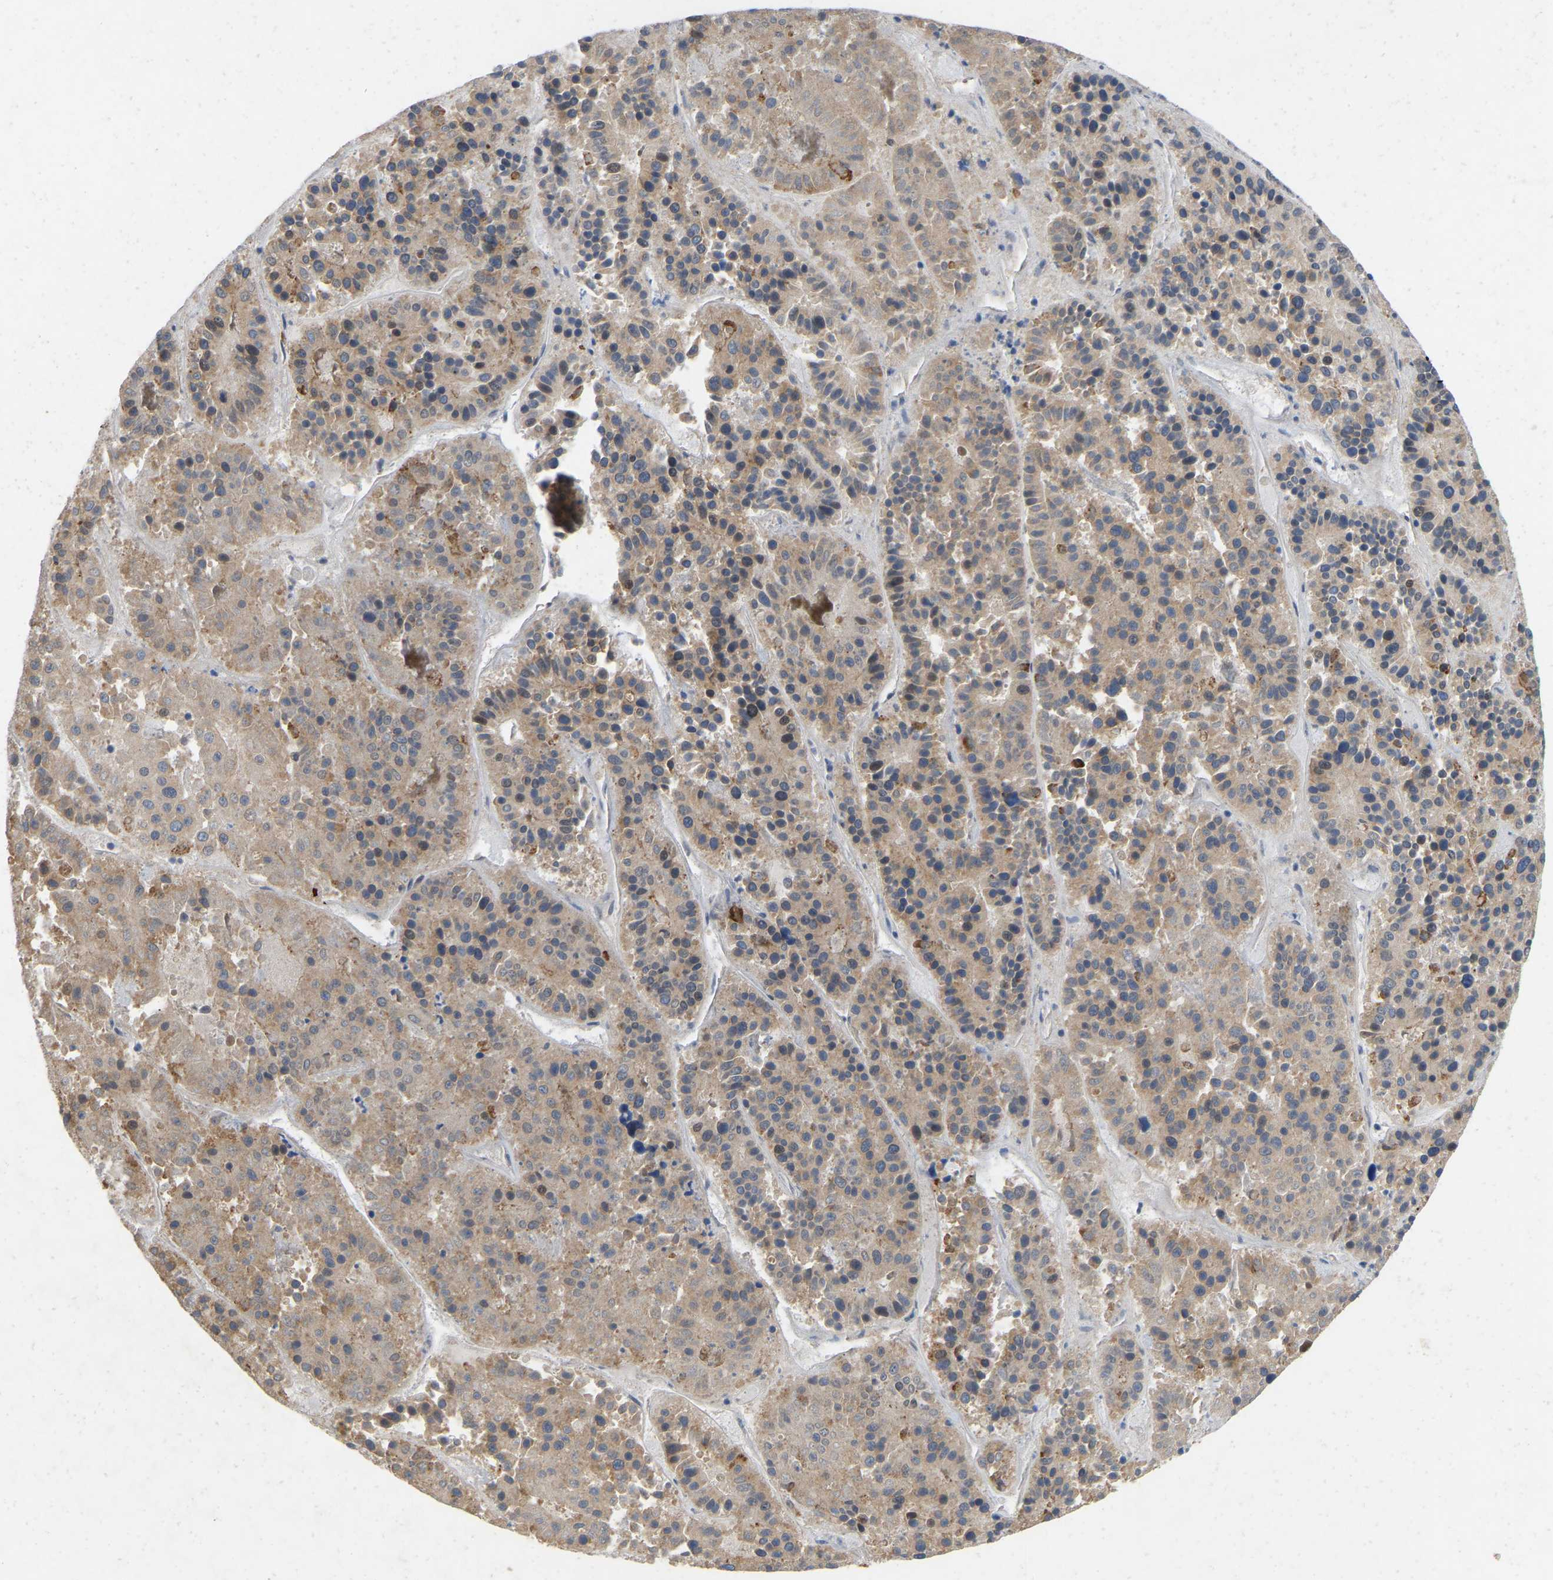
{"staining": {"intensity": "moderate", "quantity": ">75%", "location": "cytoplasmic/membranous"}, "tissue": "pancreatic cancer", "cell_type": "Tumor cells", "image_type": "cancer", "snomed": [{"axis": "morphology", "description": "Adenocarcinoma, NOS"}, {"axis": "topography", "description": "Pancreas"}], "caption": "About >75% of tumor cells in human pancreatic adenocarcinoma reveal moderate cytoplasmic/membranous protein positivity as visualized by brown immunohistochemical staining.", "gene": "RHEB", "patient": {"sex": "male", "age": 50}}